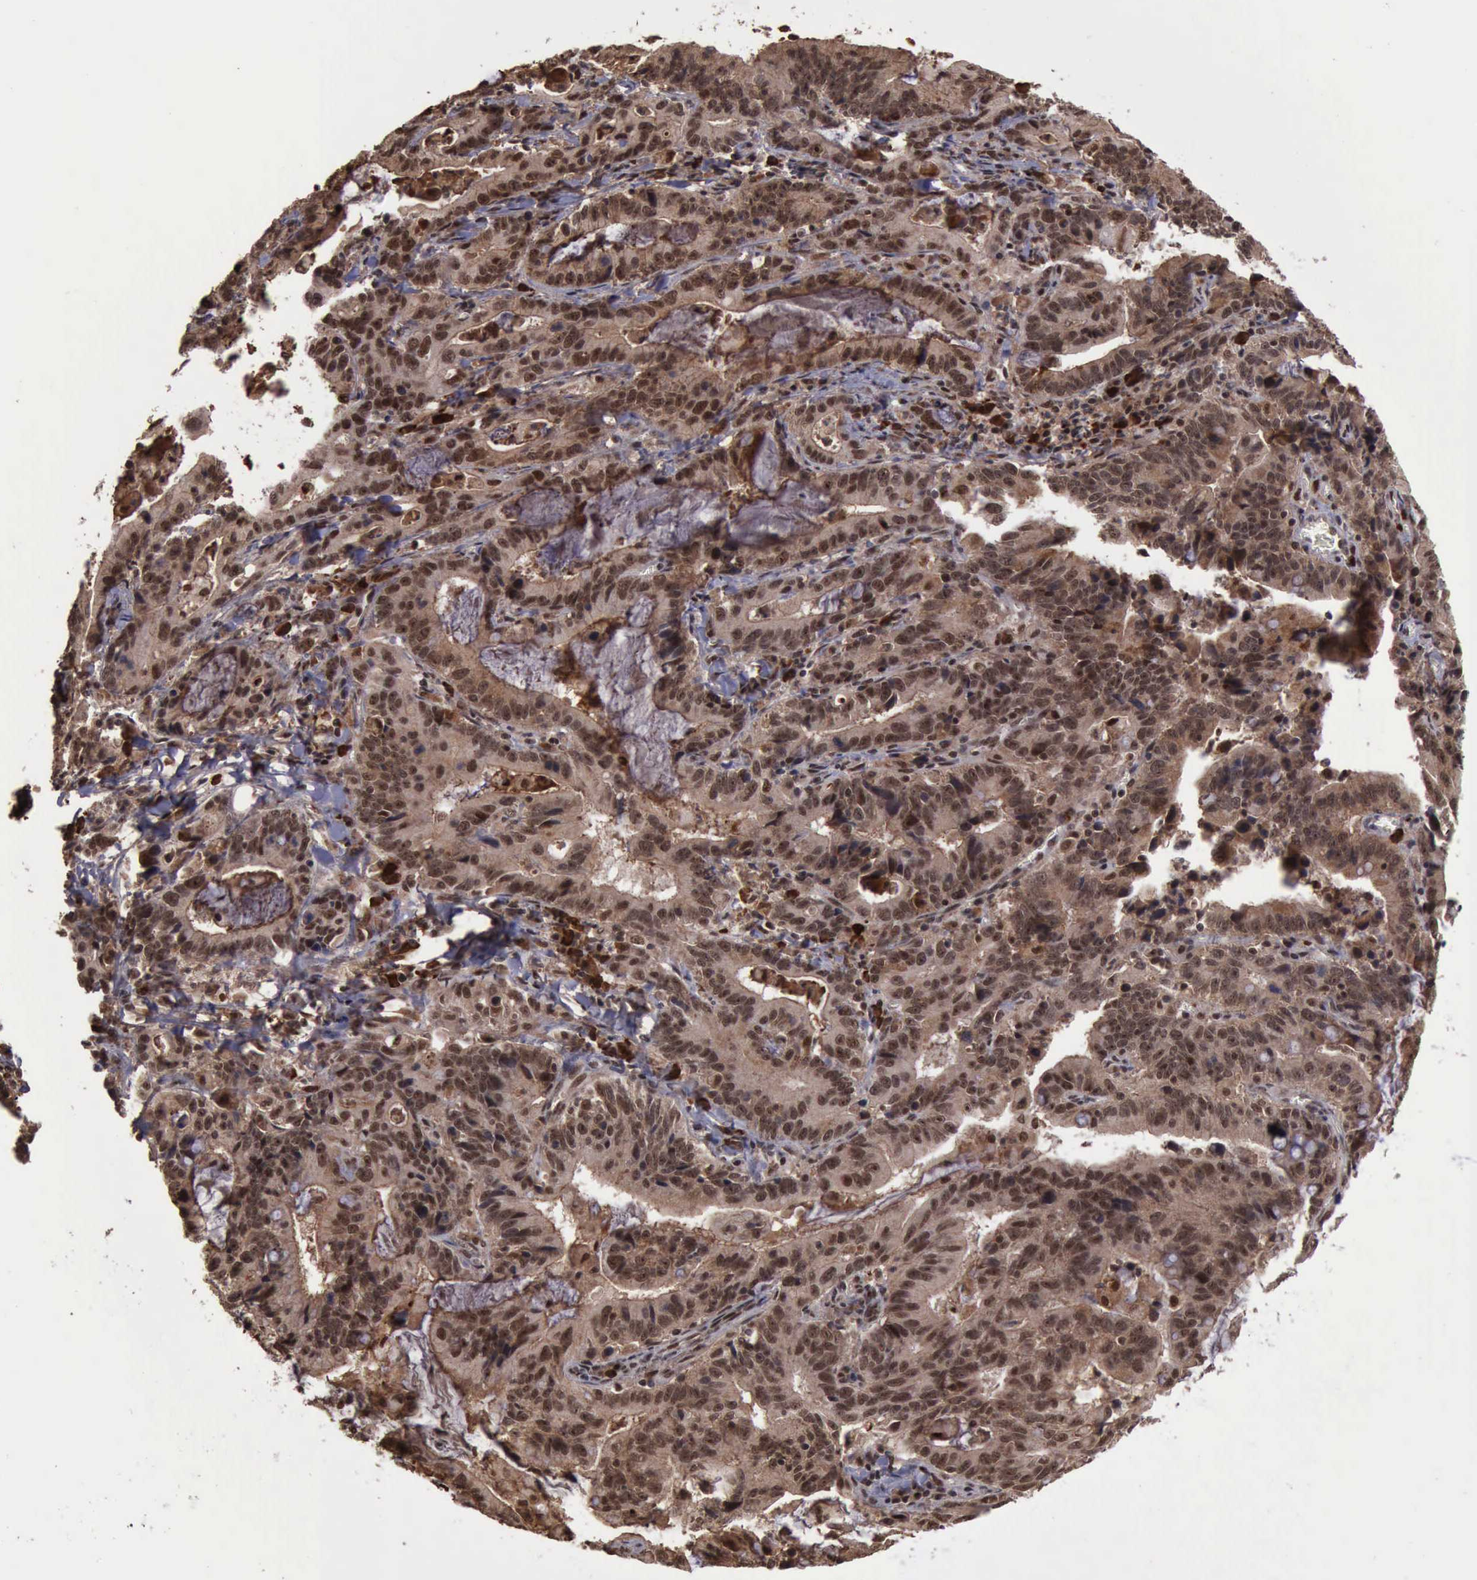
{"staining": {"intensity": "strong", "quantity": ">75%", "location": "cytoplasmic/membranous,nuclear"}, "tissue": "stomach cancer", "cell_type": "Tumor cells", "image_type": "cancer", "snomed": [{"axis": "morphology", "description": "Adenocarcinoma, NOS"}, {"axis": "topography", "description": "Stomach, upper"}], "caption": "Immunohistochemistry (IHC) micrograph of neoplastic tissue: stomach adenocarcinoma stained using immunohistochemistry (IHC) exhibits high levels of strong protein expression localized specifically in the cytoplasmic/membranous and nuclear of tumor cells, appearing as a cytoplasmic/membranous and nuclear brown color.", "gene": "TRMT2A", "patient": {"sex": "male", "age": 63}}